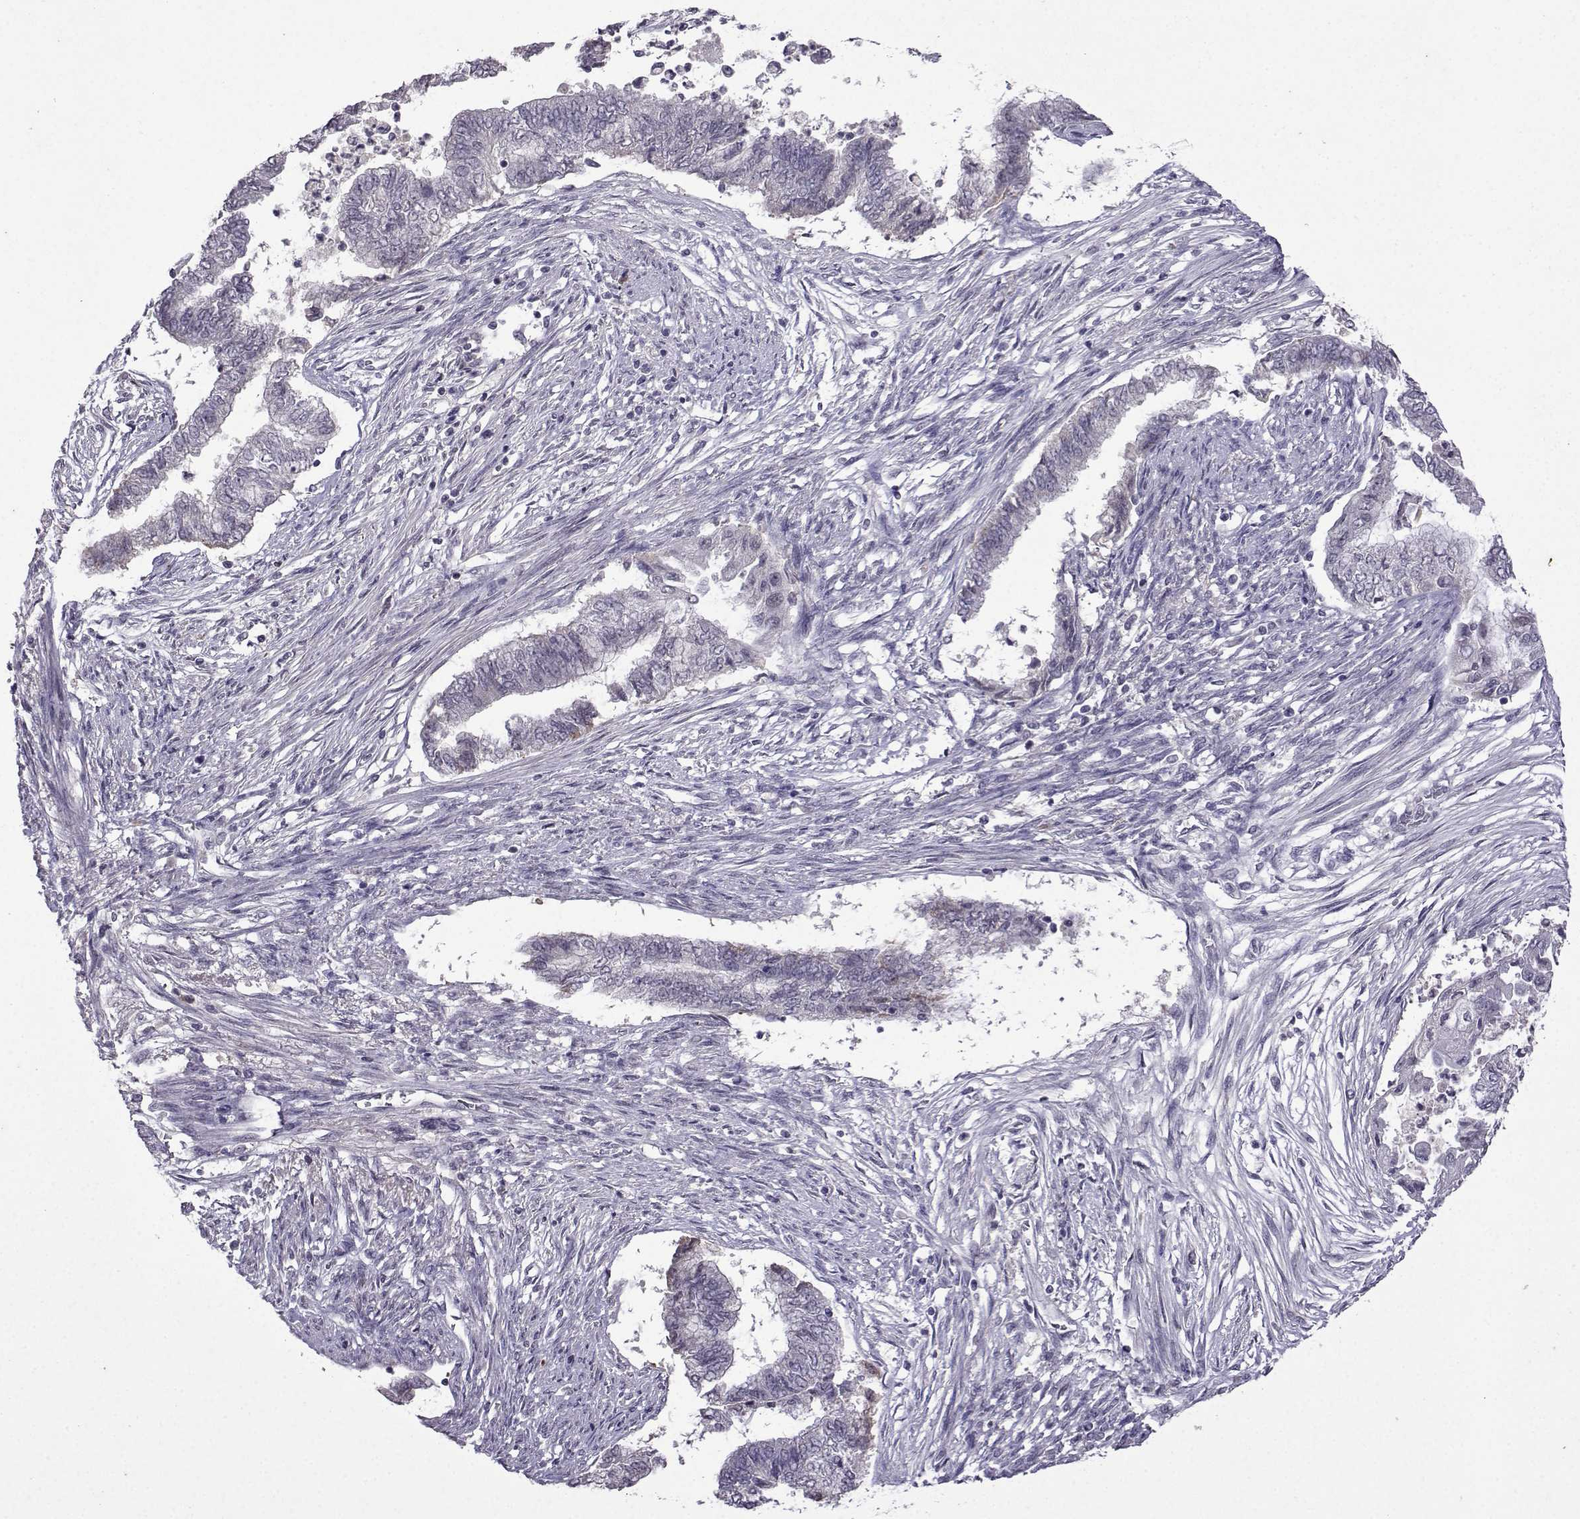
{"staining": {"intensity": "negative", "quantity": "none", "location": "none"}, "tissue": "endometrial cancer", "cell_type": "Tumor cells", "image_type": "cancer", "snomed": [{"axis": "morphology", "description": "Adenocarcinoma, NOS"}, {"axis": "topography", "description": "Endometrium"}], "caption": "Tumor cells are negative for brown protein staining in adenocarcinoma (endometrial).", "gene": "CCL28", "patient": {"sex": "female", "age": 65}}